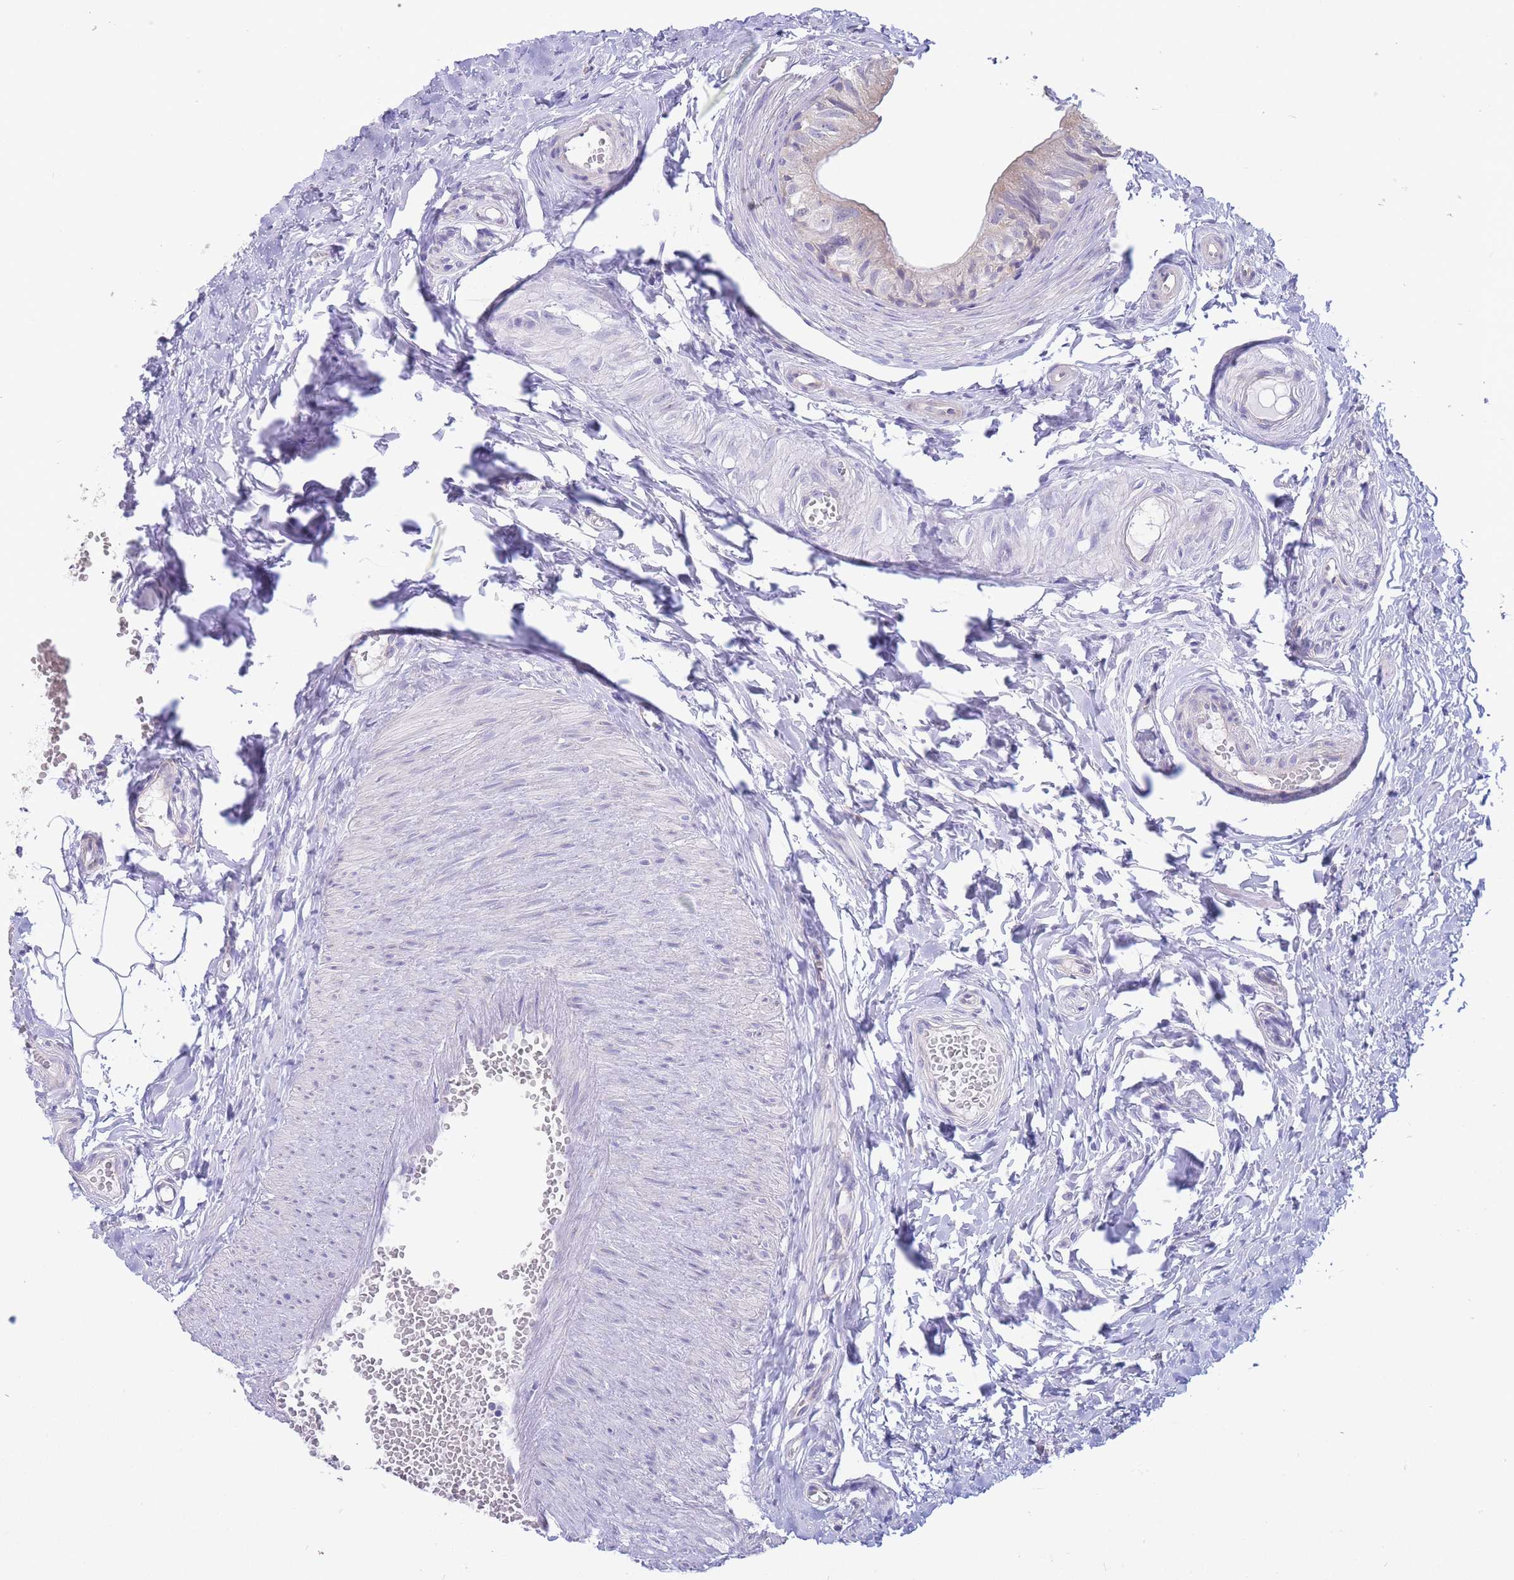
{"staining": {"intensity": "negative", "quantity": "none", "location": "none"}, "tissue": "epididymis", "cell_type": "Glandular cells", "image_type": "normal", "snomed": [{"axis": "morphology", "description": "Normal tissue, NOS"}, {"axis": "topography", "description": "Epididymis"}], "caption": "A micrograph of epididymis stained for a protein demonstrates no brown staining in glandular cells. (Stains: DAB (3,3'-diaminobenzidine) IHC with hematoxylin counter stain, Microscopy: brightfield microscopy at high magnification).", "gene": "ALS2CL", "patient": {"sex": "male", "age": 37}}